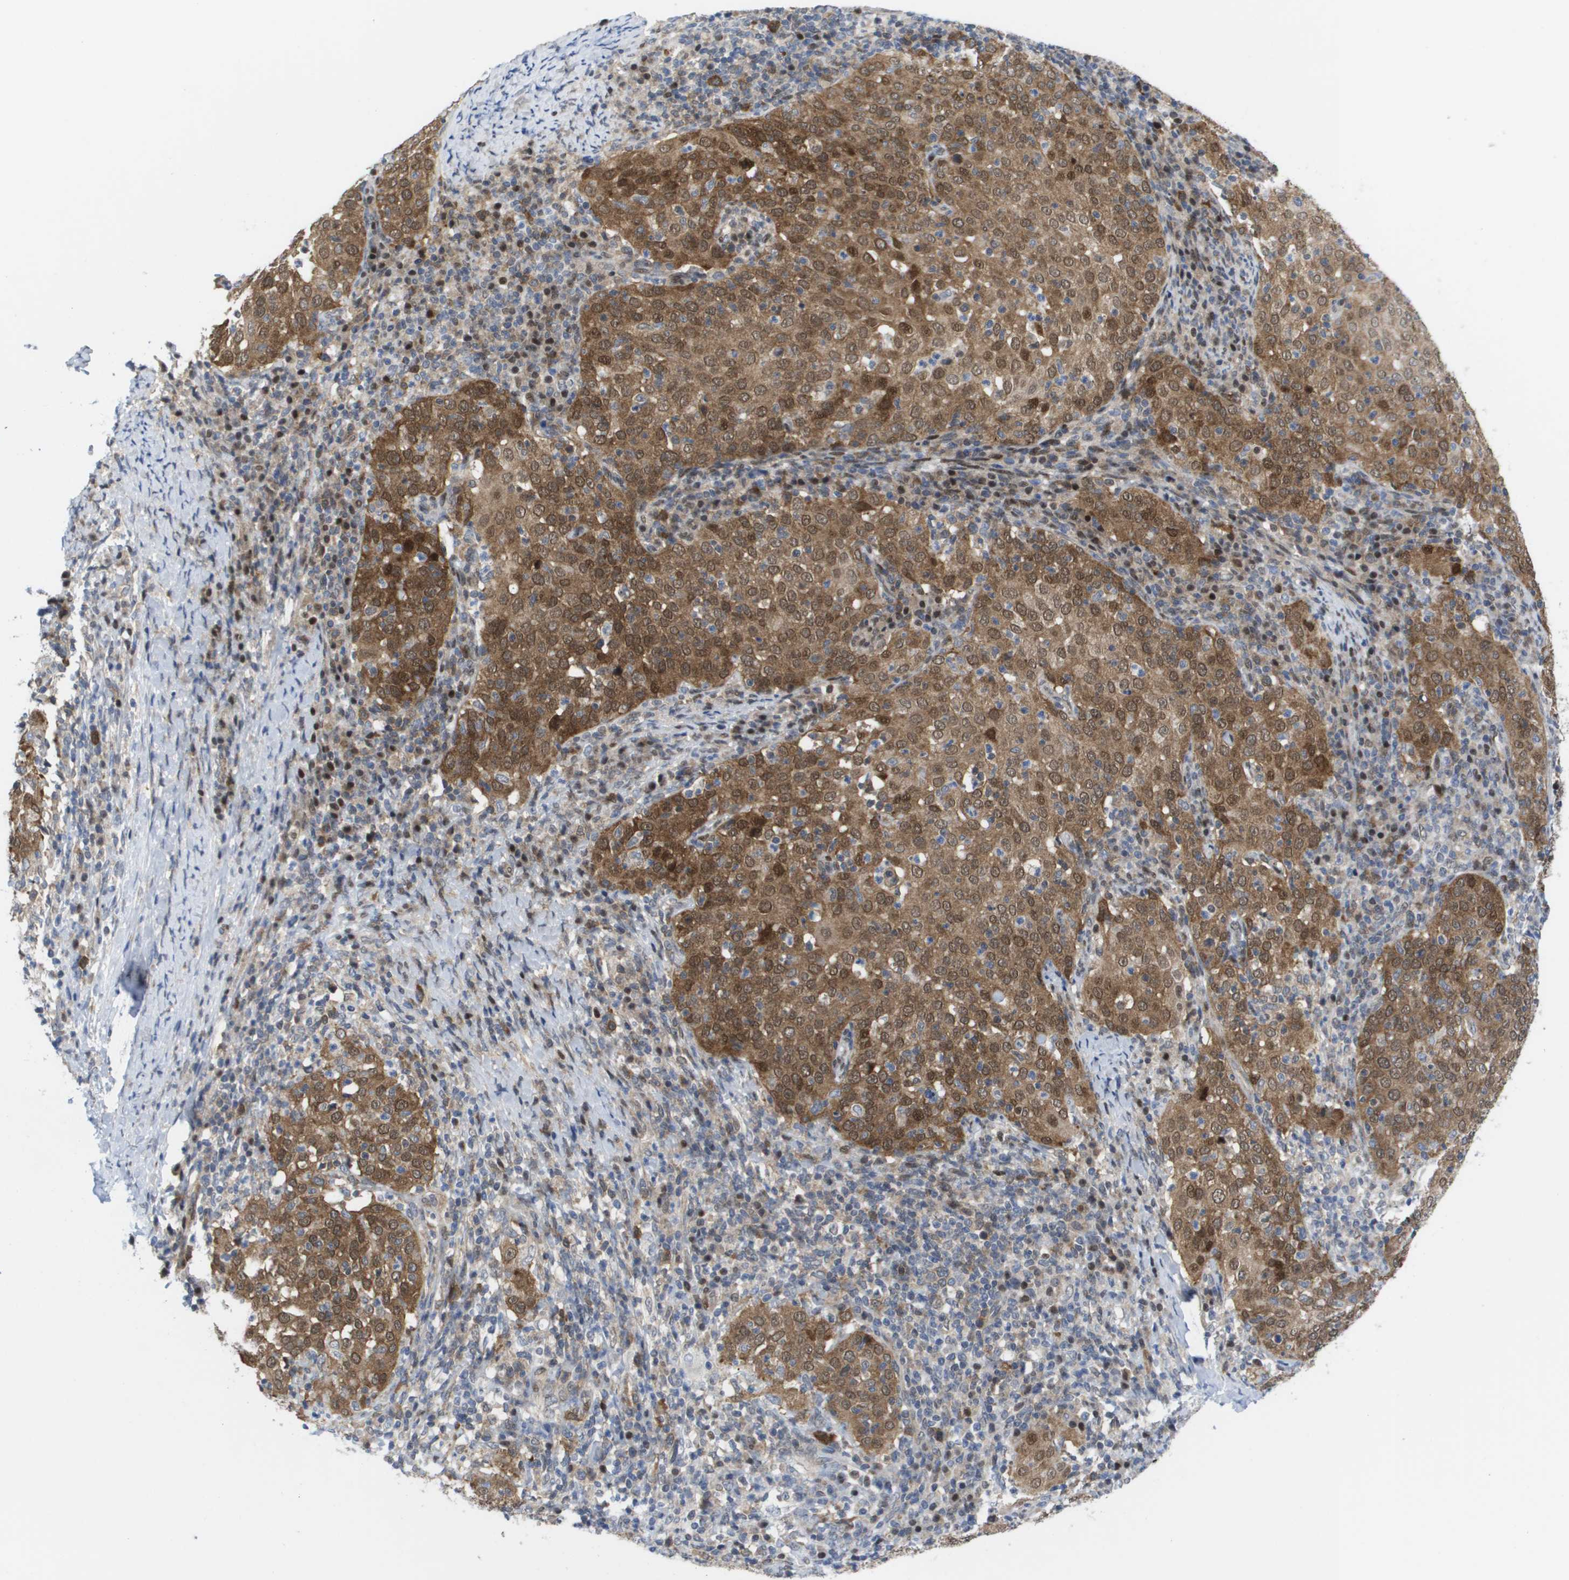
{"staining": {"intensity": "moderate", "quantity": ">75%", "location": "cytoplasmic/membranous,nuclear"}, "tissue": "cervical cancer", "cell_type": "Tumor cells", "image_type": "cancer", "snomed": [{"axis": "morphology", "description": "Squamous cell carcinoma, NOS"}, {"axis": "topography", "description": "Cervix"}], "caption": "This is an image of immunohistochemistry staining of cervical squamous cell carcinoma, which shows moderate staining in the cytoplasmic/membranous and nuclear of tumor cells.", "gene": "FKBP4", "patient": {"sex": "female", "age": 51}}